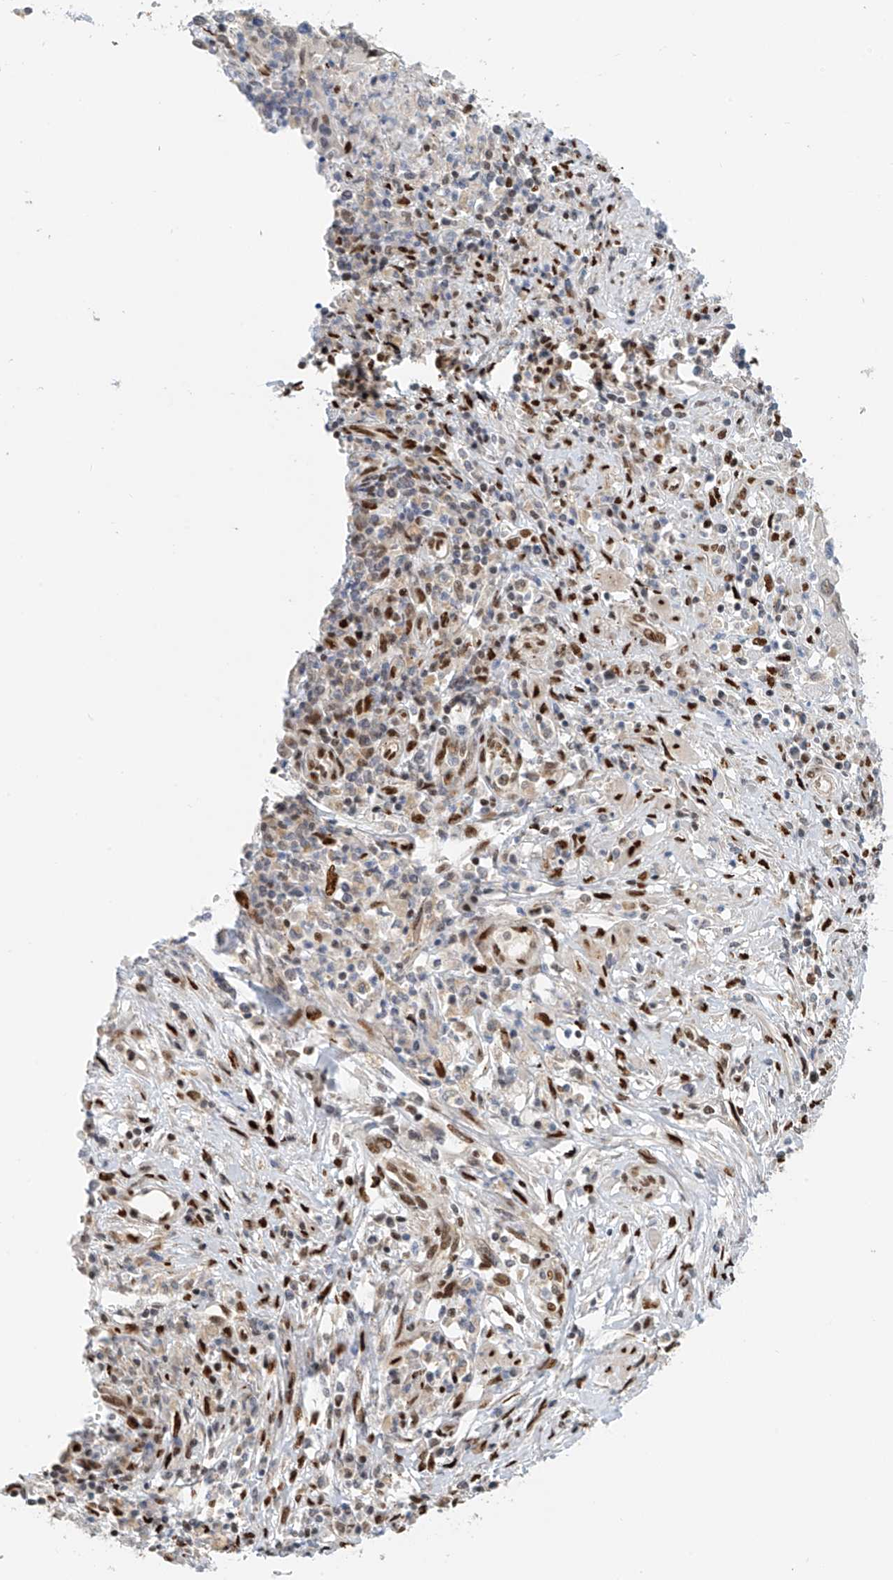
{"staining": {"intensity": "weak", "quantity": "<25%", "location": "nuclear"}, "tissue": "cervical cancer", "cell_type": "Tumor cells", "image_type": "cancer", "snomed": [{"axis": "morphology", "description": "Squamous cell carcinoma, NOS"}, {"axis": "topography", "description": "Cervix"}], "caption": "This is an IHC histopathology image of human cervical cancer (squamous cell carcinoma). There is no positivity in tumor cells.", "gene": "ZNF514", "patient": {"sex": "female", "age": 38}}